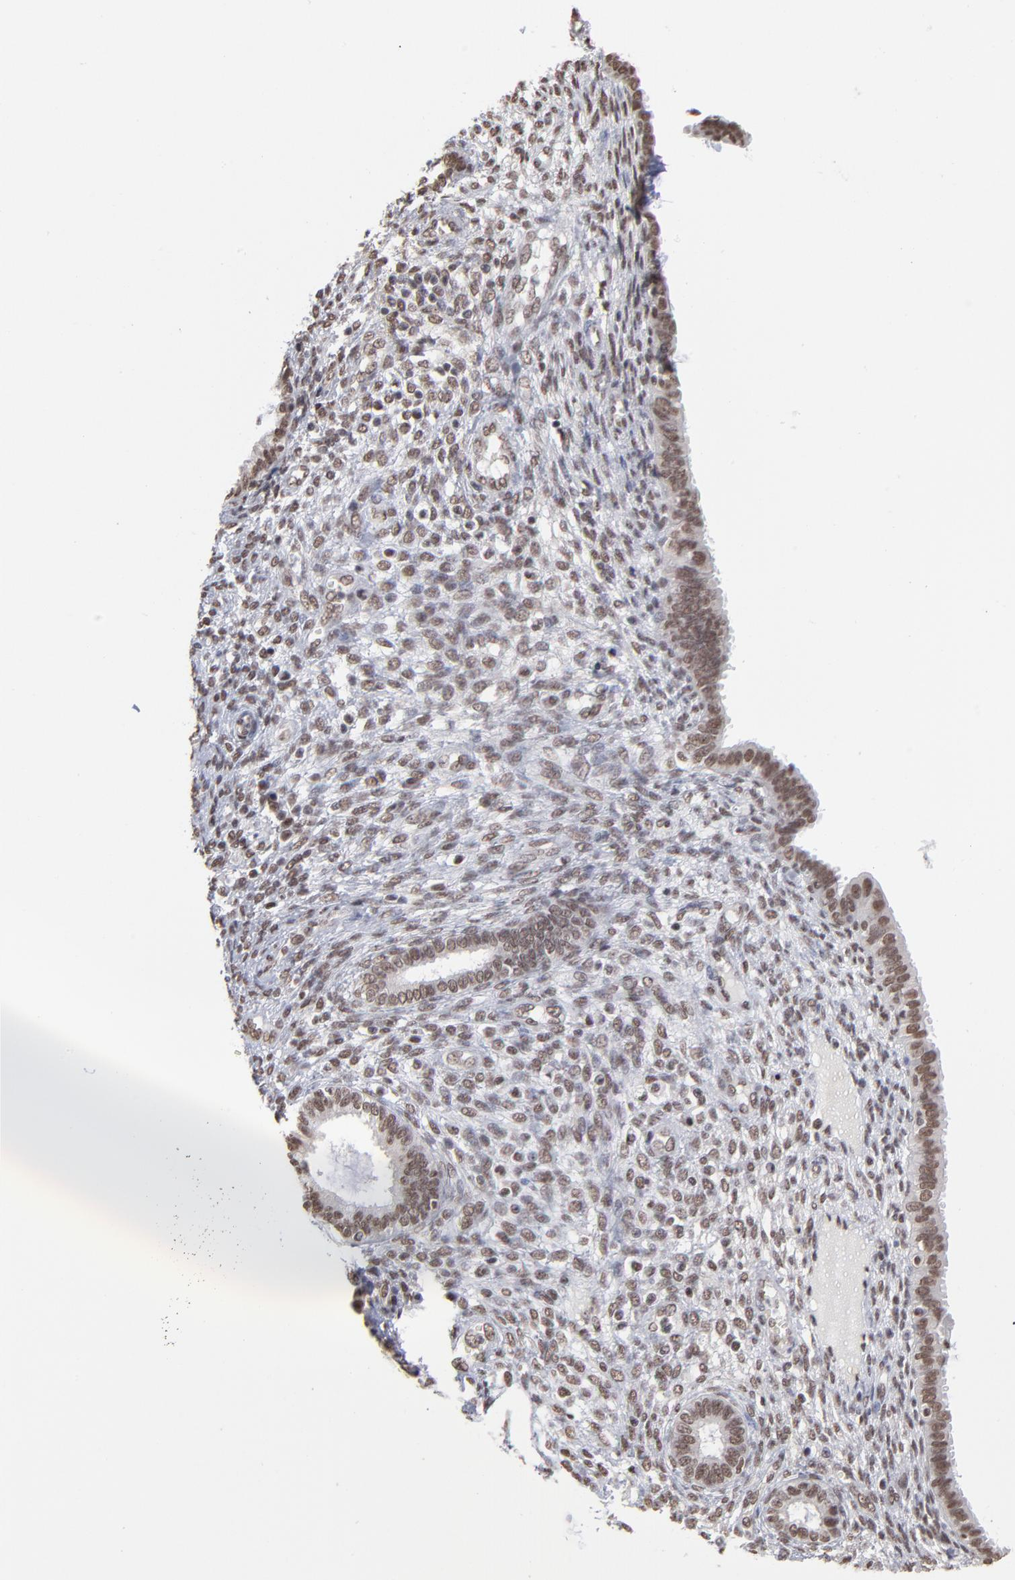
{"staining": {"intensity": "moderate", "quantity": "25%-75%", "location": "nuclear"}, "tissue": "endometrium", "cell_type": "Cells in endometrial stroma", "image_type": "normal", "snomed": [{"axis": "morphology", "description": "Normal tissue, NOS"}, {"axis": "topography", "description": "Endometrium"}], "caption": "DAB immunohistochemical staining of normal human endometrium reveals moderate nuclear protein staining in approximately 25%-75% of cells in endometrial stroma.", "gene": "ZNF3", "patient": {"sex": "female", "age": 72}}